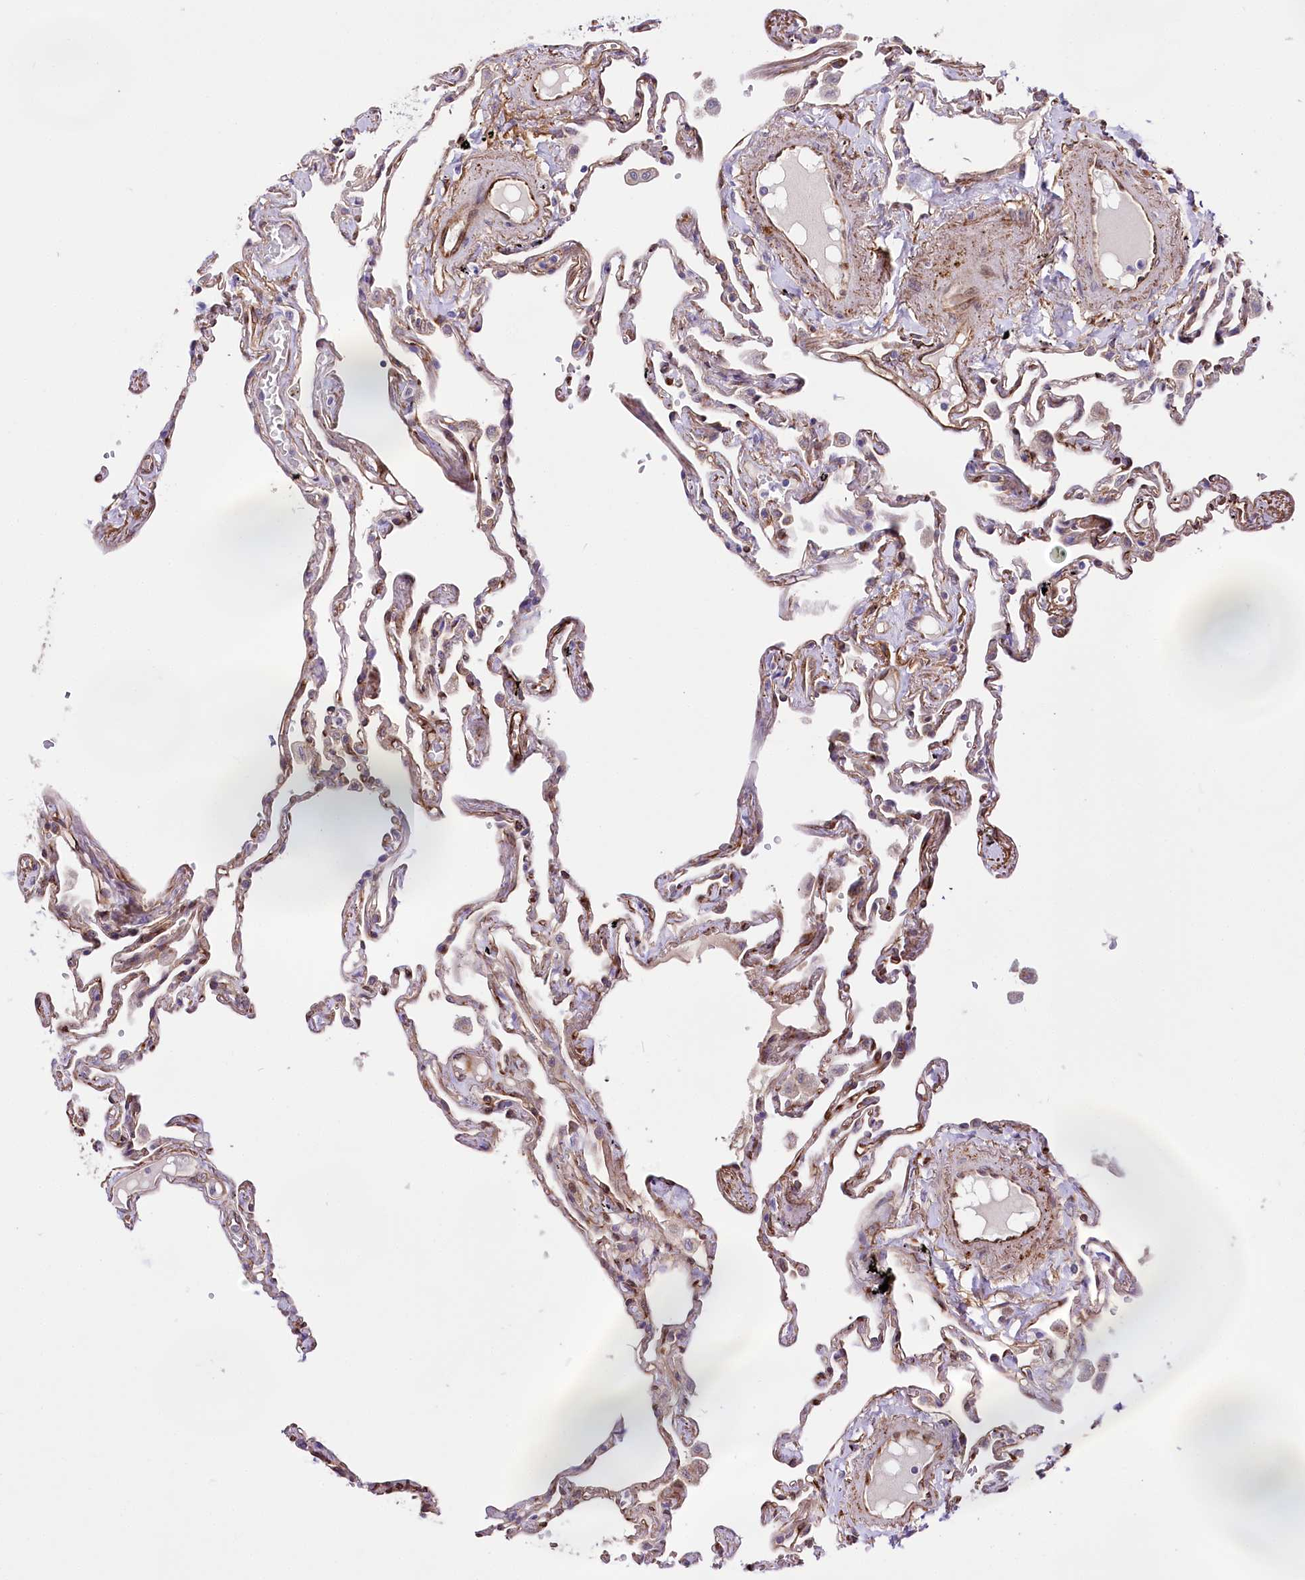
{"staining": {"intensity": "weak", "quantity": "25%-75%", "location": "cytoplasmic/membranous"}, "tissue": "lung", "cell_type": "Alveolar cells", "image_type": "normal", "snomed": [{"axis": "morphology", "description": "Normal tissue, NOS"}, {"axis": "topography", "description": "Lung"}], "caption": "Immunohistochemical staining of benign human lung reveals 25%-75% levels of weak cytoplasmic/membranous protein positivity in approximately 25%-75% of alveolar cells.", "gene": "WWC1", "patient": {"sex": "female", "age": 67}}